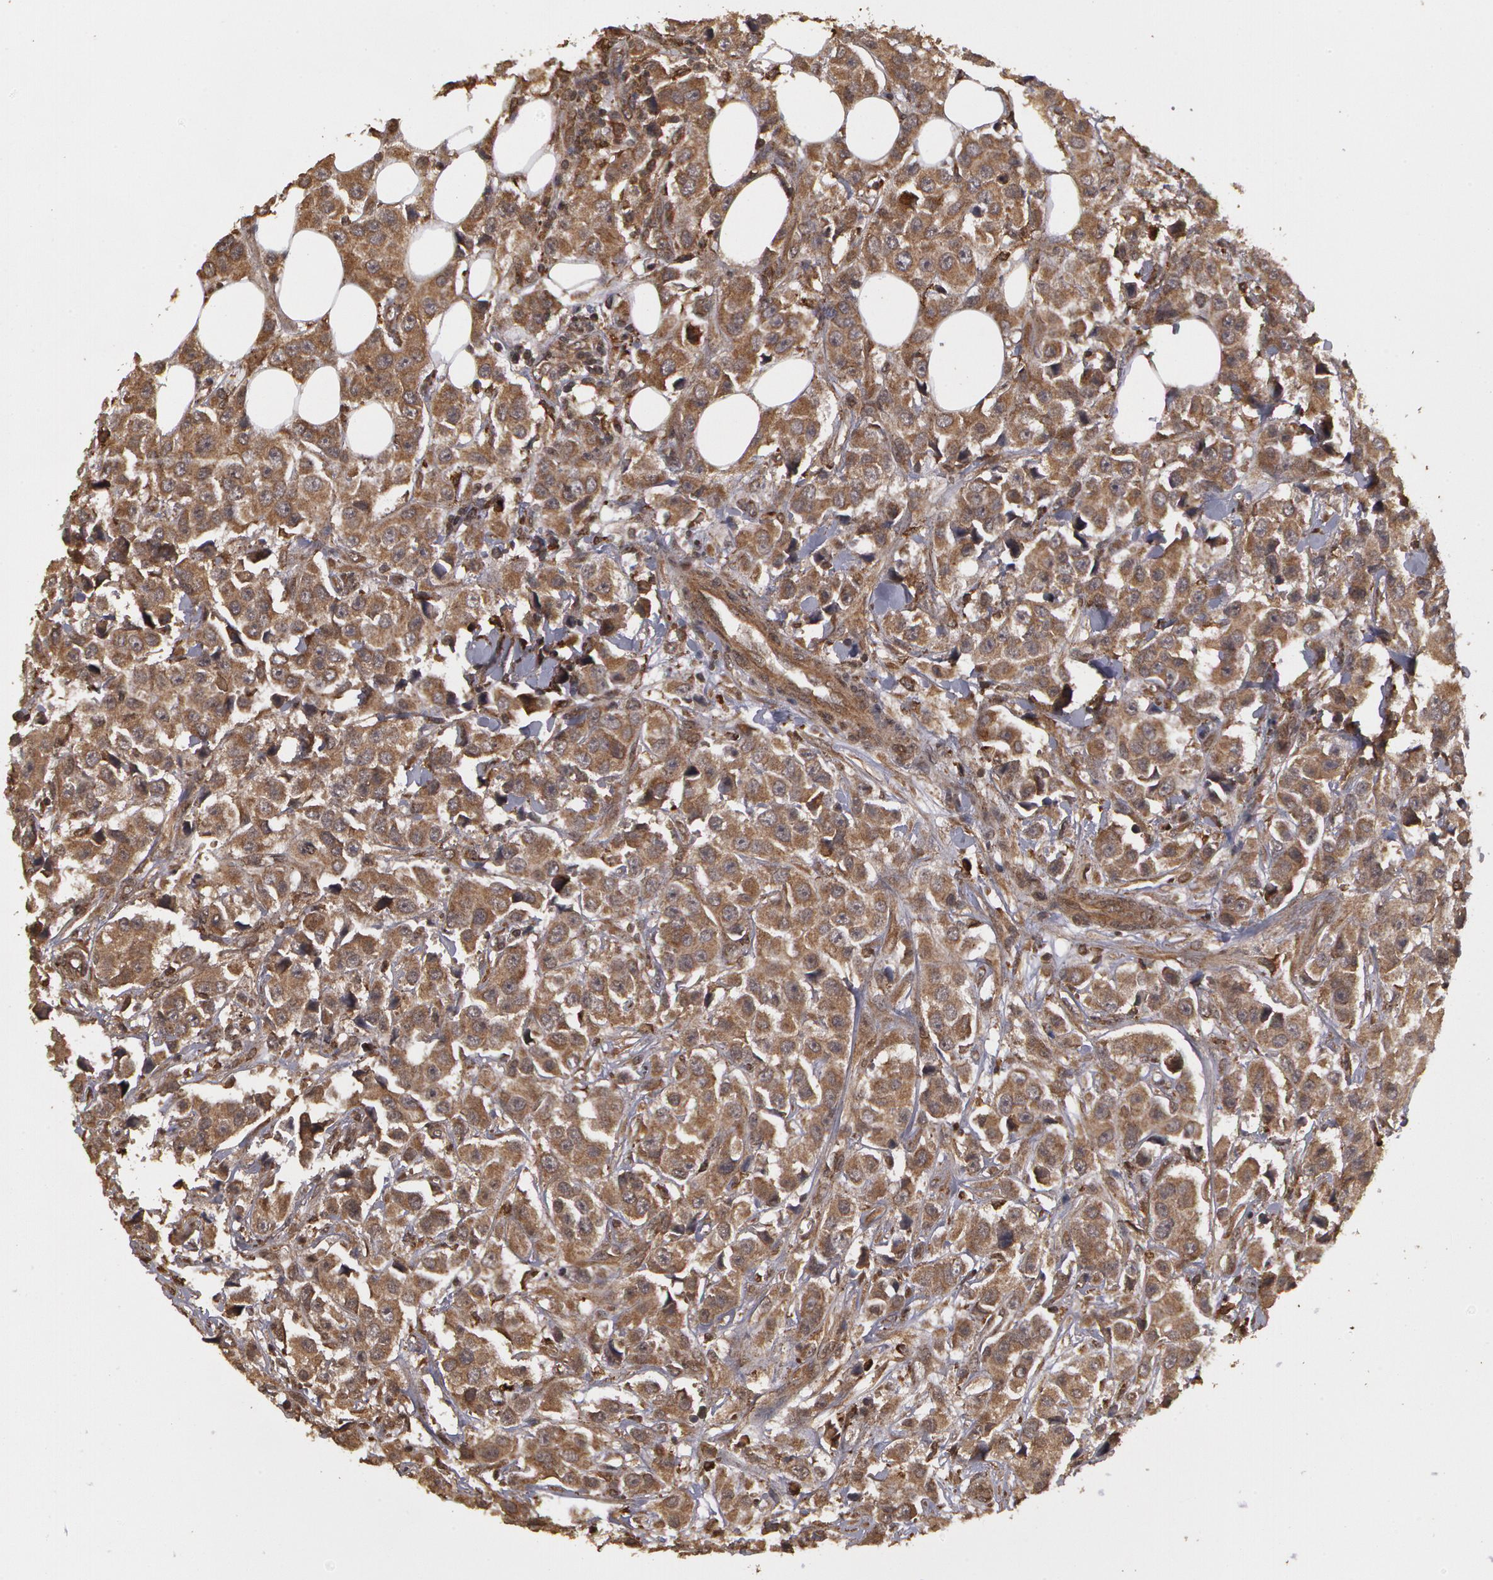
{"staining": {"intensity": "weak", "quantity": ">75%", "location": "cytoplasmic/membranous"}, "tissue": "breast cancer", "cell_type": "Tumor cells", "image_type": "cancer", "snomed": [{"axis": "morphology", "description": "Duct carcinoma"}, {"axis": "topography", "description": "Breast"}], "caption": "Immunohistochemistry of human breast invasive ductal carcinoma reveals low levels of weak cytoplasmic/membranous positivity in about >75% of tumor cells. (Stains: DAB (3,3'-diaminobenzidine) in brown, nuclei in blue, Microscopy: brightfield microscopy at high magnification).", "gene": "CALR", "patient": {"sex": "female", "age": 58}}